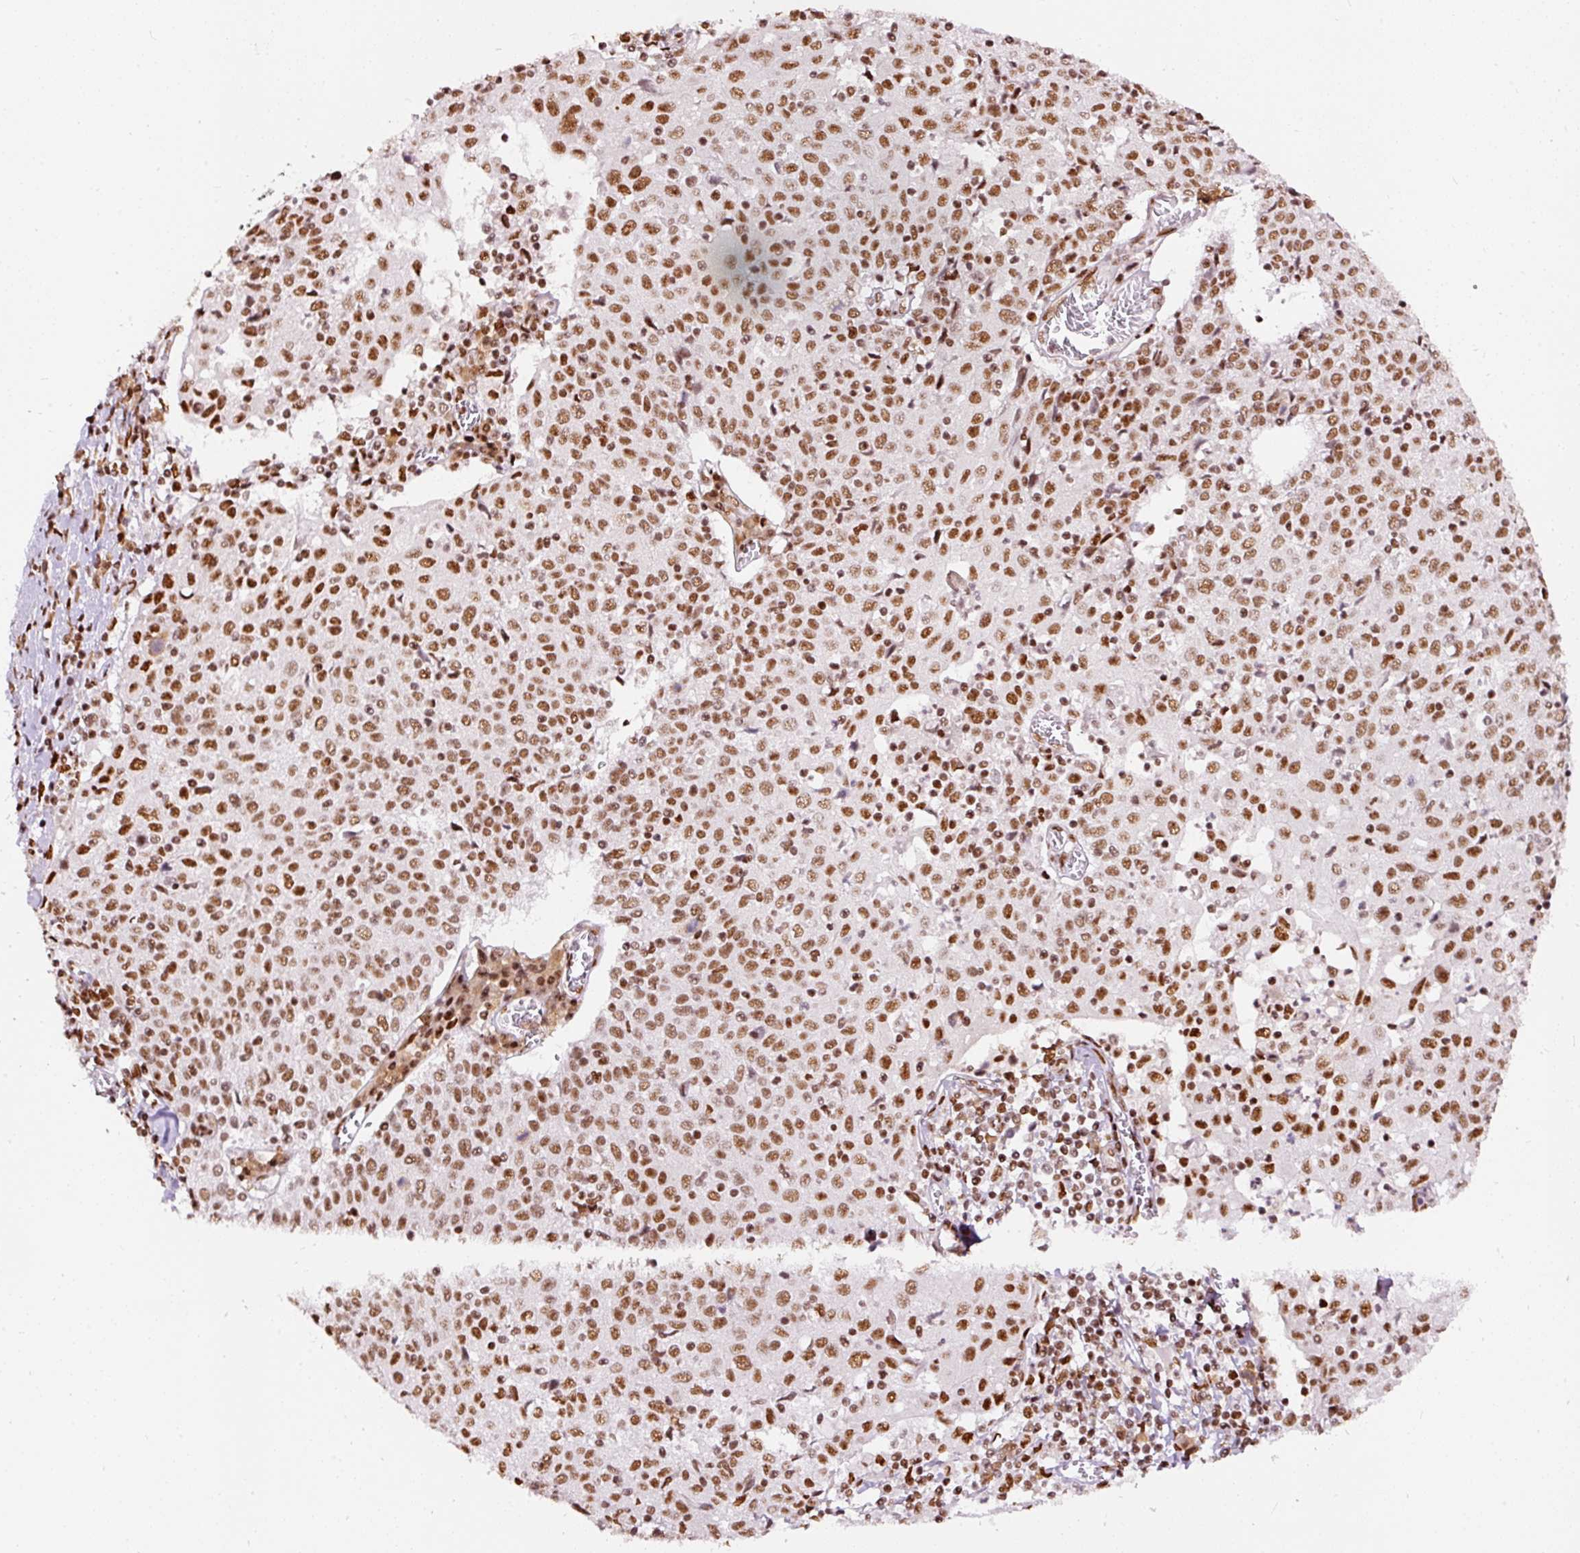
{"staining": {"intensity": "moderate", "quantity": ">75%", "location": "nuclear"}, "tissue": "cervical cancer", "cell_type": "Tumor cells", "image_type": "cancer", "snomed": [{"axis": "morphology", "description": "Squamous cell carcinoma, NOS"}, {"axis": "topography", "description": "Cervix"}], "caption": "Moderate nuclear protein positivity is identified in about >75% of tumor cells in cervical cancer.", "gene": "HNRNPC", "patient": {"sex": "female", "age": 52}}